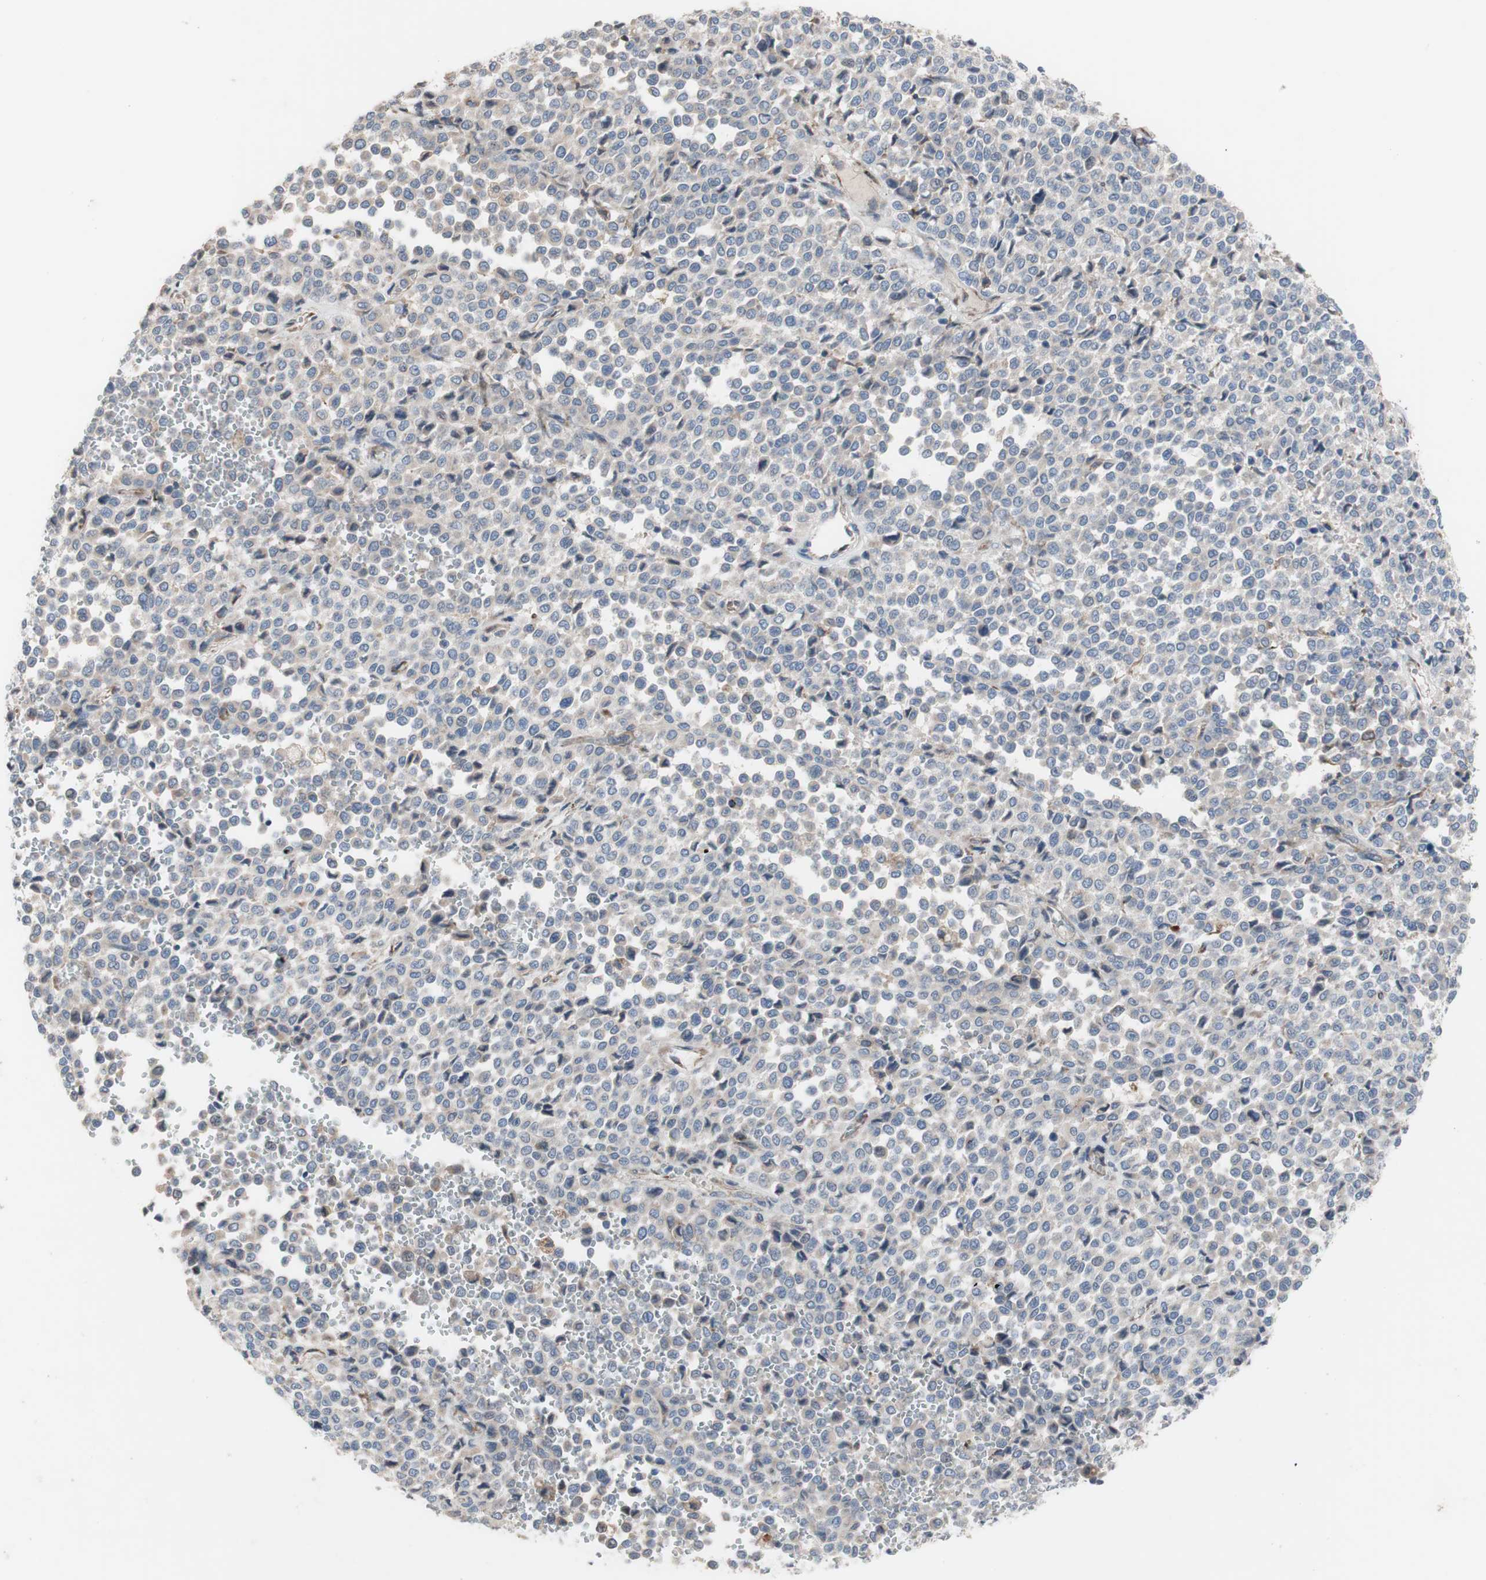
{"staining": {"intensity": "weak", "quantity": "<25%", "location": "cytoplasmic/membranous"}, "tissue": "melanoma", "cell_type": "Tumor cells", "image_type": "cancer", "snomed": [{"axis": "morphology", "description": "Malignant melanoma, Metastatic site"}, {"axis": "topography", "description": "Pancreas"}], "caption": "The IHC micrograph has no significant positivity in tumor cells of melanoma tissue.", "gene": "TTC14", "patient": {"sex": "female", "age": 30}}